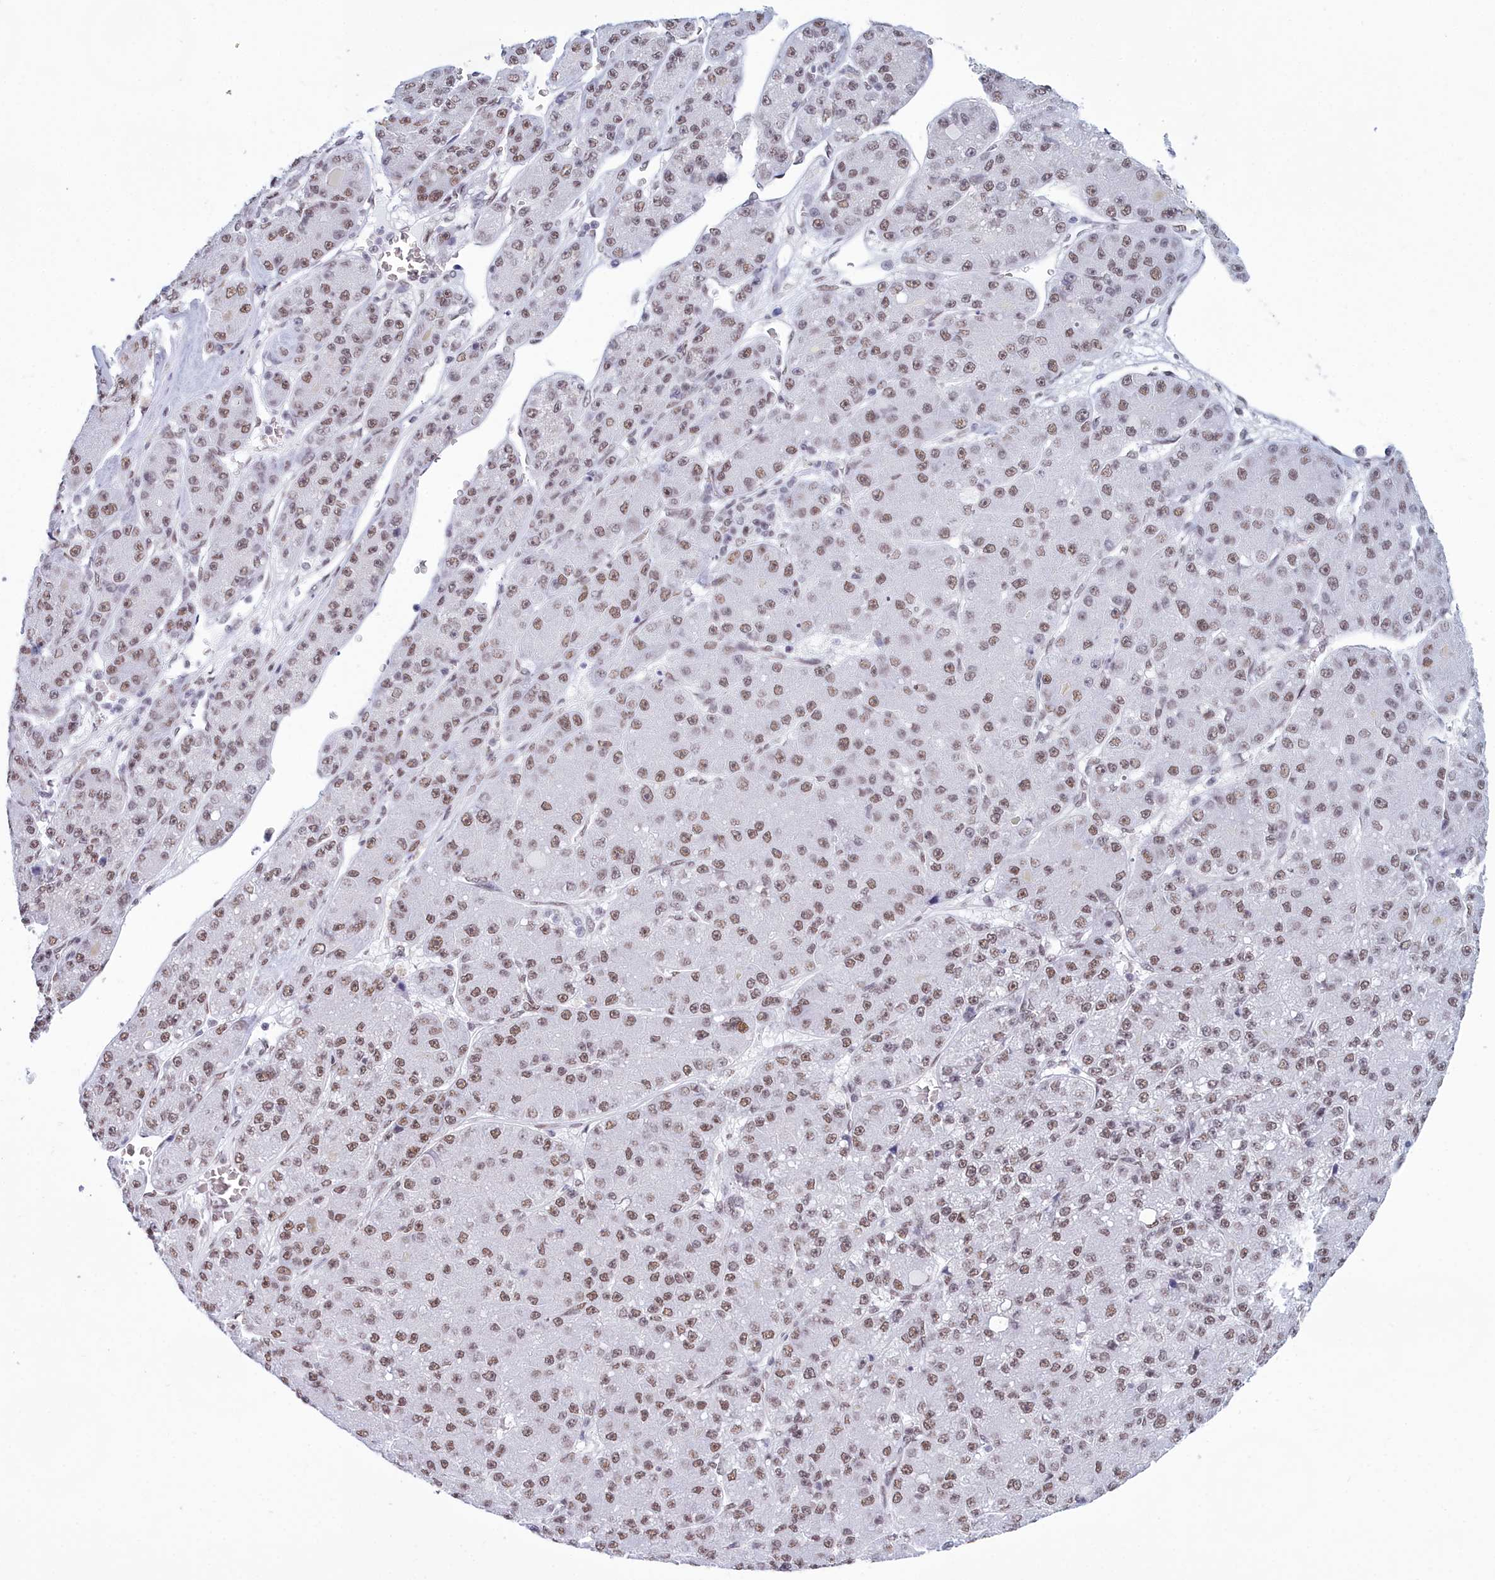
{"staining": {"intensity": "moderate", "quantity": ">75%", "location": "nuclear"}, "tissue": "liver cancer", "cell_type": "Tumor cells", "image_type": "cancer", "snomed": [{"axis": "morphology", "description": "Carcinoma, Hepatocellular, NOS"}, {"axis": "topography", "description": "Liver"}], "caption": "An image of human liver hepatocellular carcinoma stained for a protein shows moderate nuclear brown staining in tumor cells. (DAB (3,3'-diaminobenzidine) IHC with brightfield microscopy, high magnification).", "gene": "CDC26", "patient": {"sex": "male", "age": 67}}